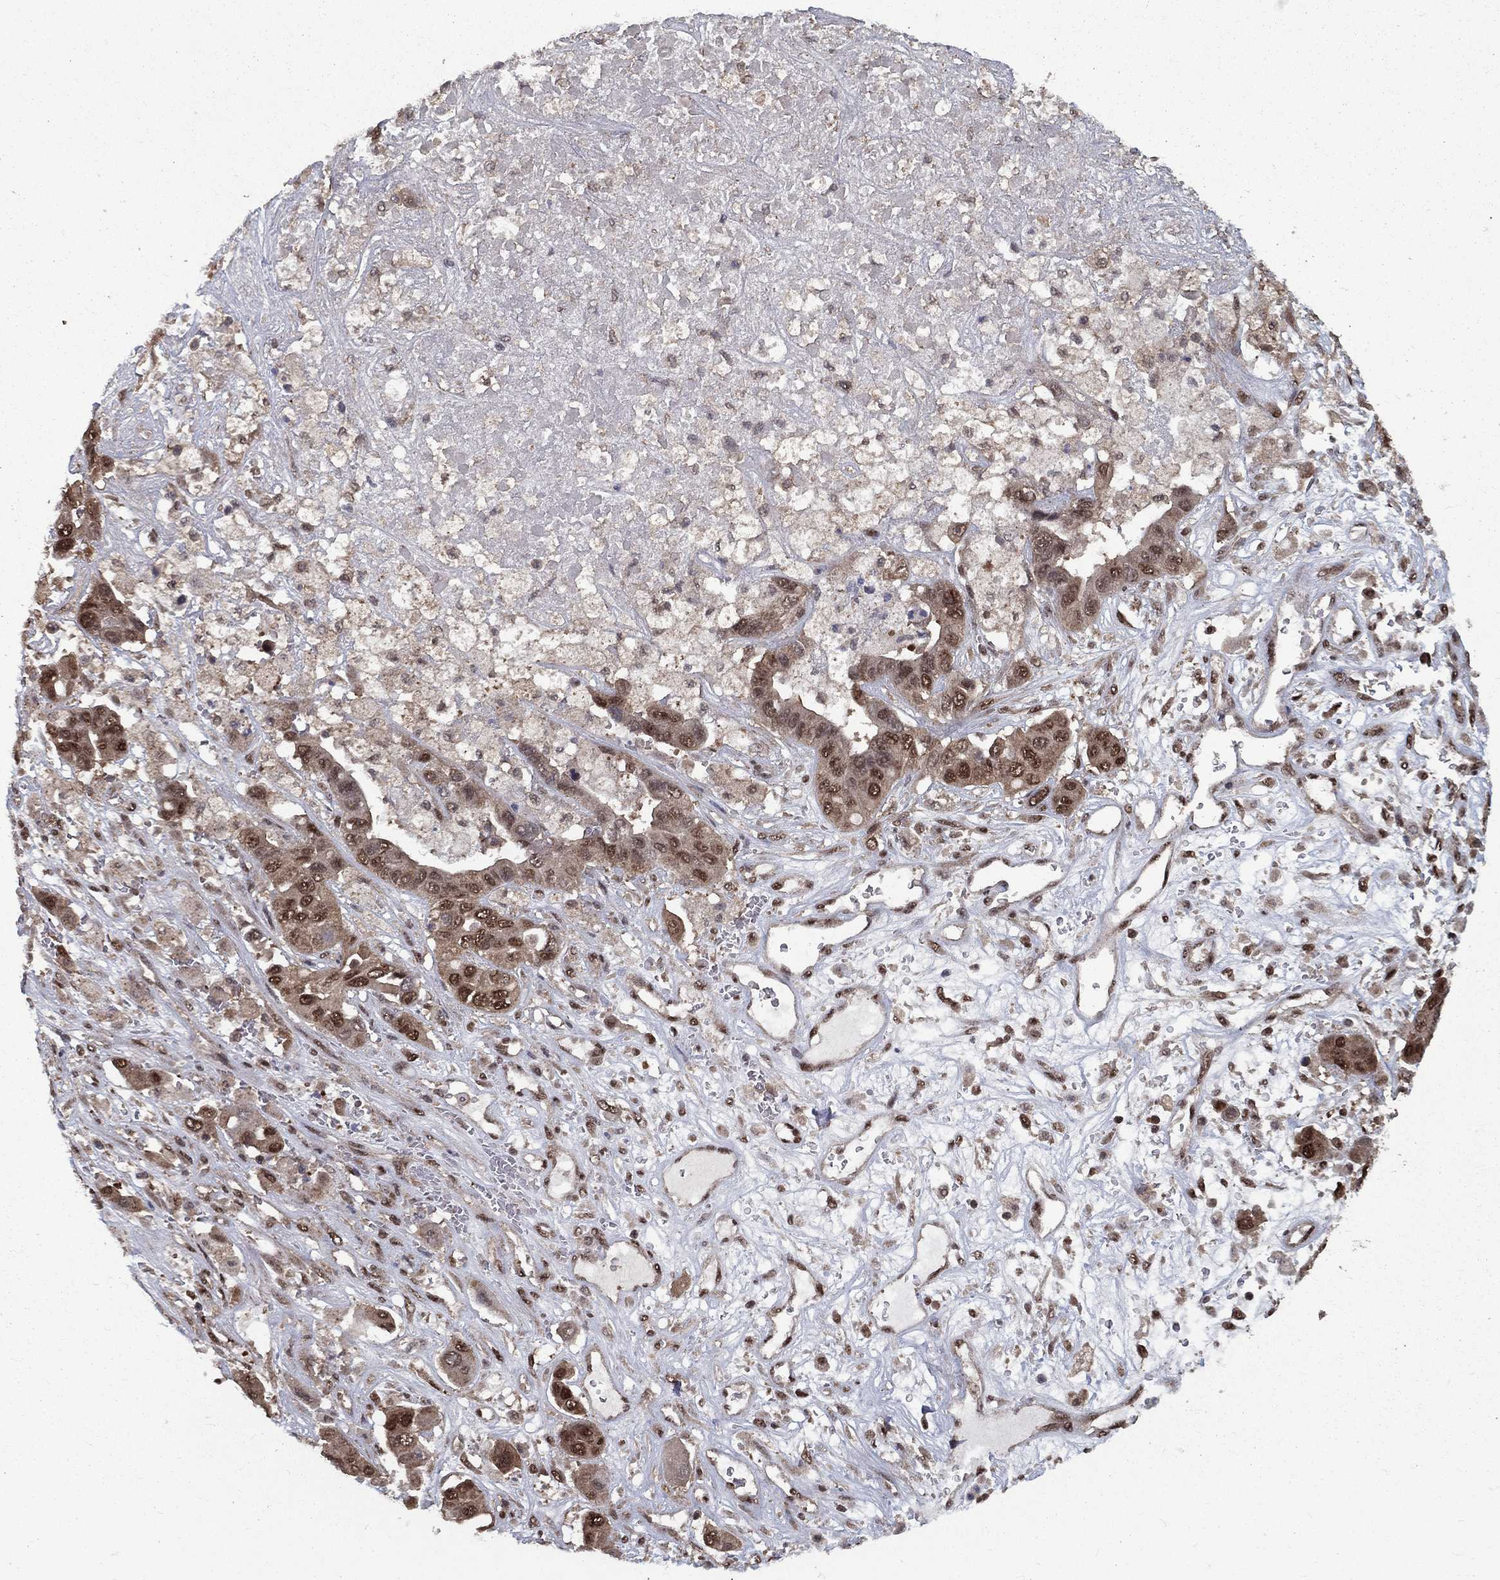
{"staining": {"intensity": "strong", "quantity": "<25%", "location": "nuclear"}, "tissue": "liver cancer", "cell_type": "Tumor cells", "image_type": "cancer", "snomed": [{"axis": "morphology", "description": "Cholangiocarcinoma"}, {"axis": "topography", "description": "Liver"}], "caption": "A histopathology image showing strong nuclear staining in about <25% of tumor cells in liver cancer, as visualized by brown immunohistochemical staining.", "gene": "CARM1", "patient": {"sex": "female", "age": 52}}